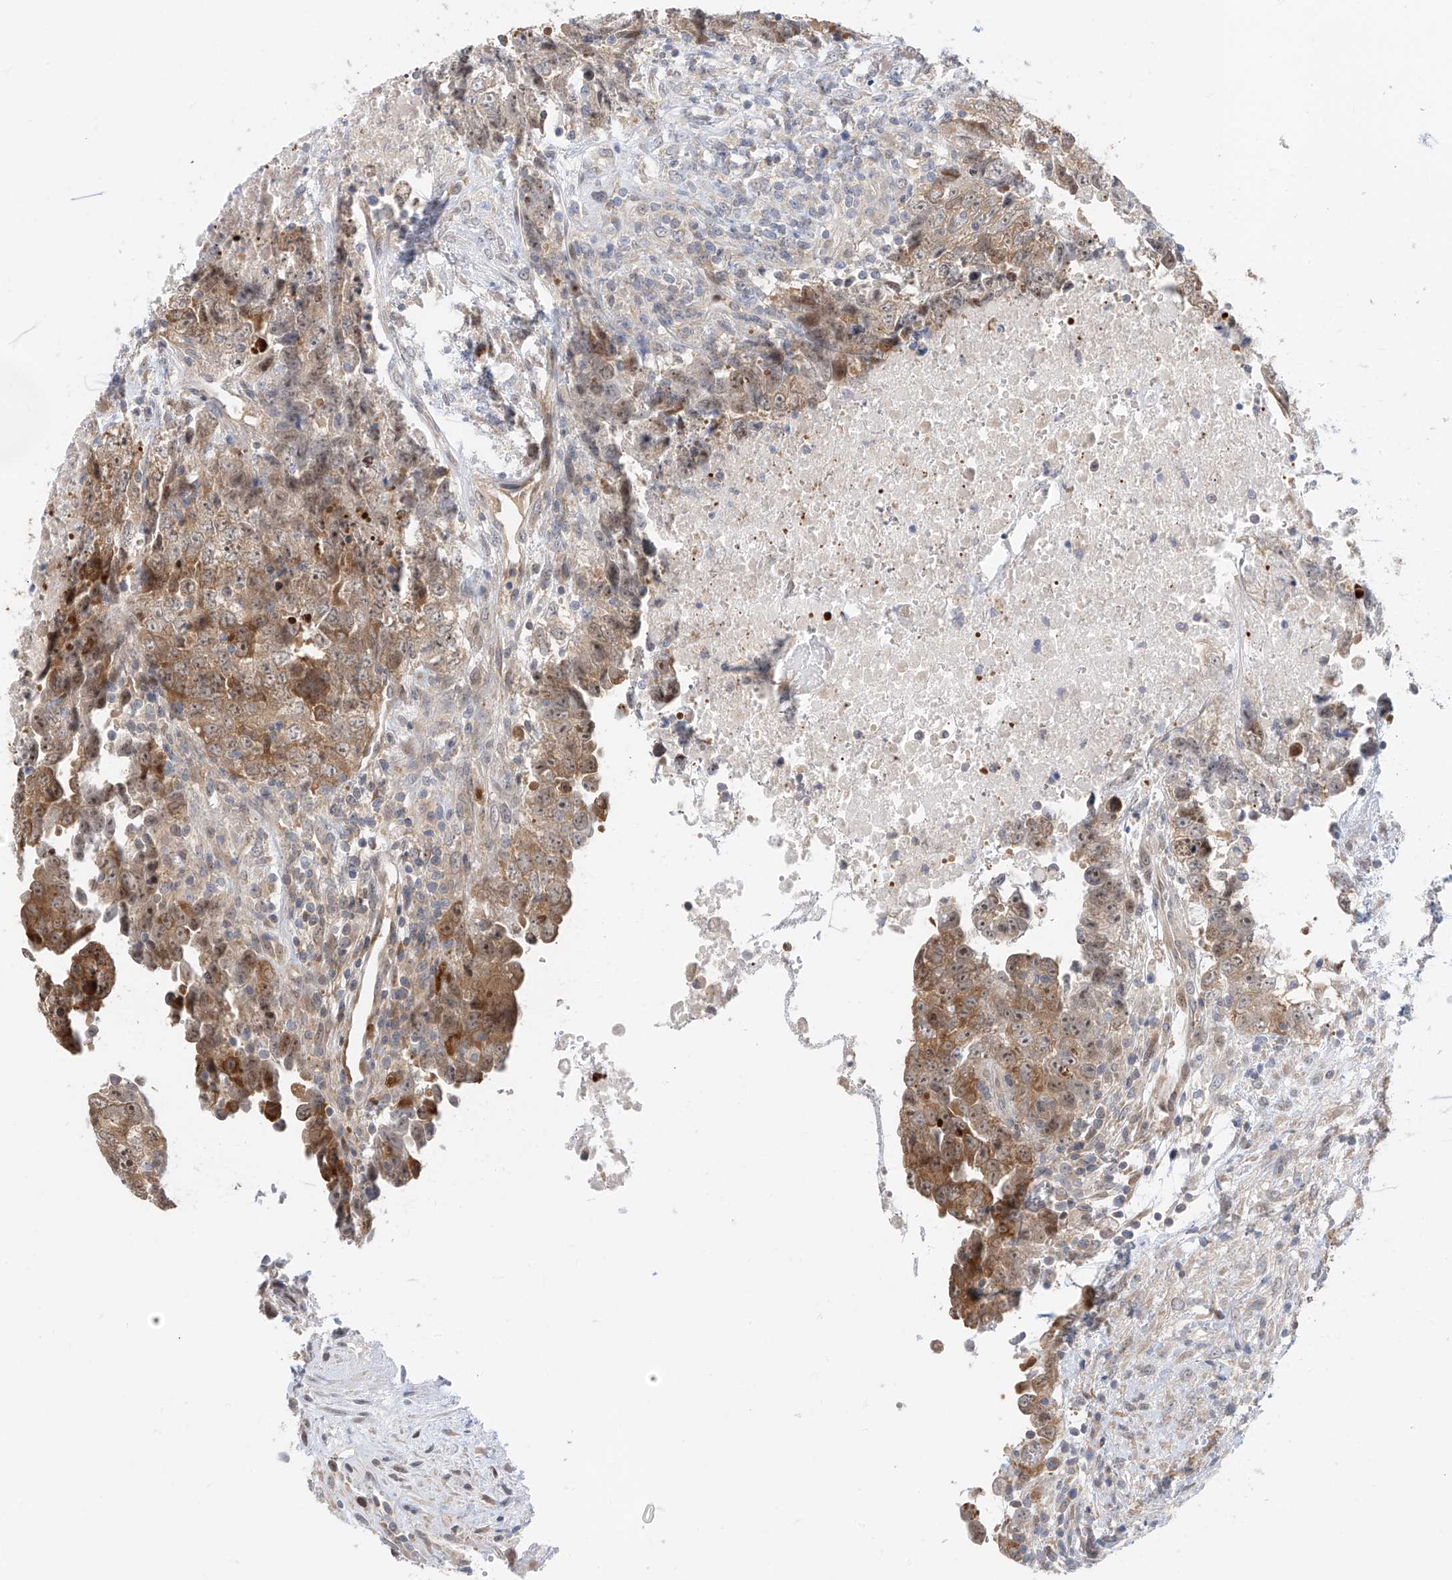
{"staining": {"intensity": "moderate", "quantity": ">75%", "location": "cytoplasmic/membranous"}, "tissue": "testis cancer", "cell_type": "Tumor cells", "image_type": "cancer", "snomed": [{"axis": "morphology", "description": "Carcinoma, Embryonal, NOS"}, {"axis": "topography", "description": "Testis"}], "caption": "This is a photomicrograph of immunohistochemistry staining of testis cancer (embryonal carcinoma), which shows moderate positivity in the cytoplasmic/membranous of tumor cells.", "gene": "TTC38", "patient": {"sex": "male", "age": 37}}